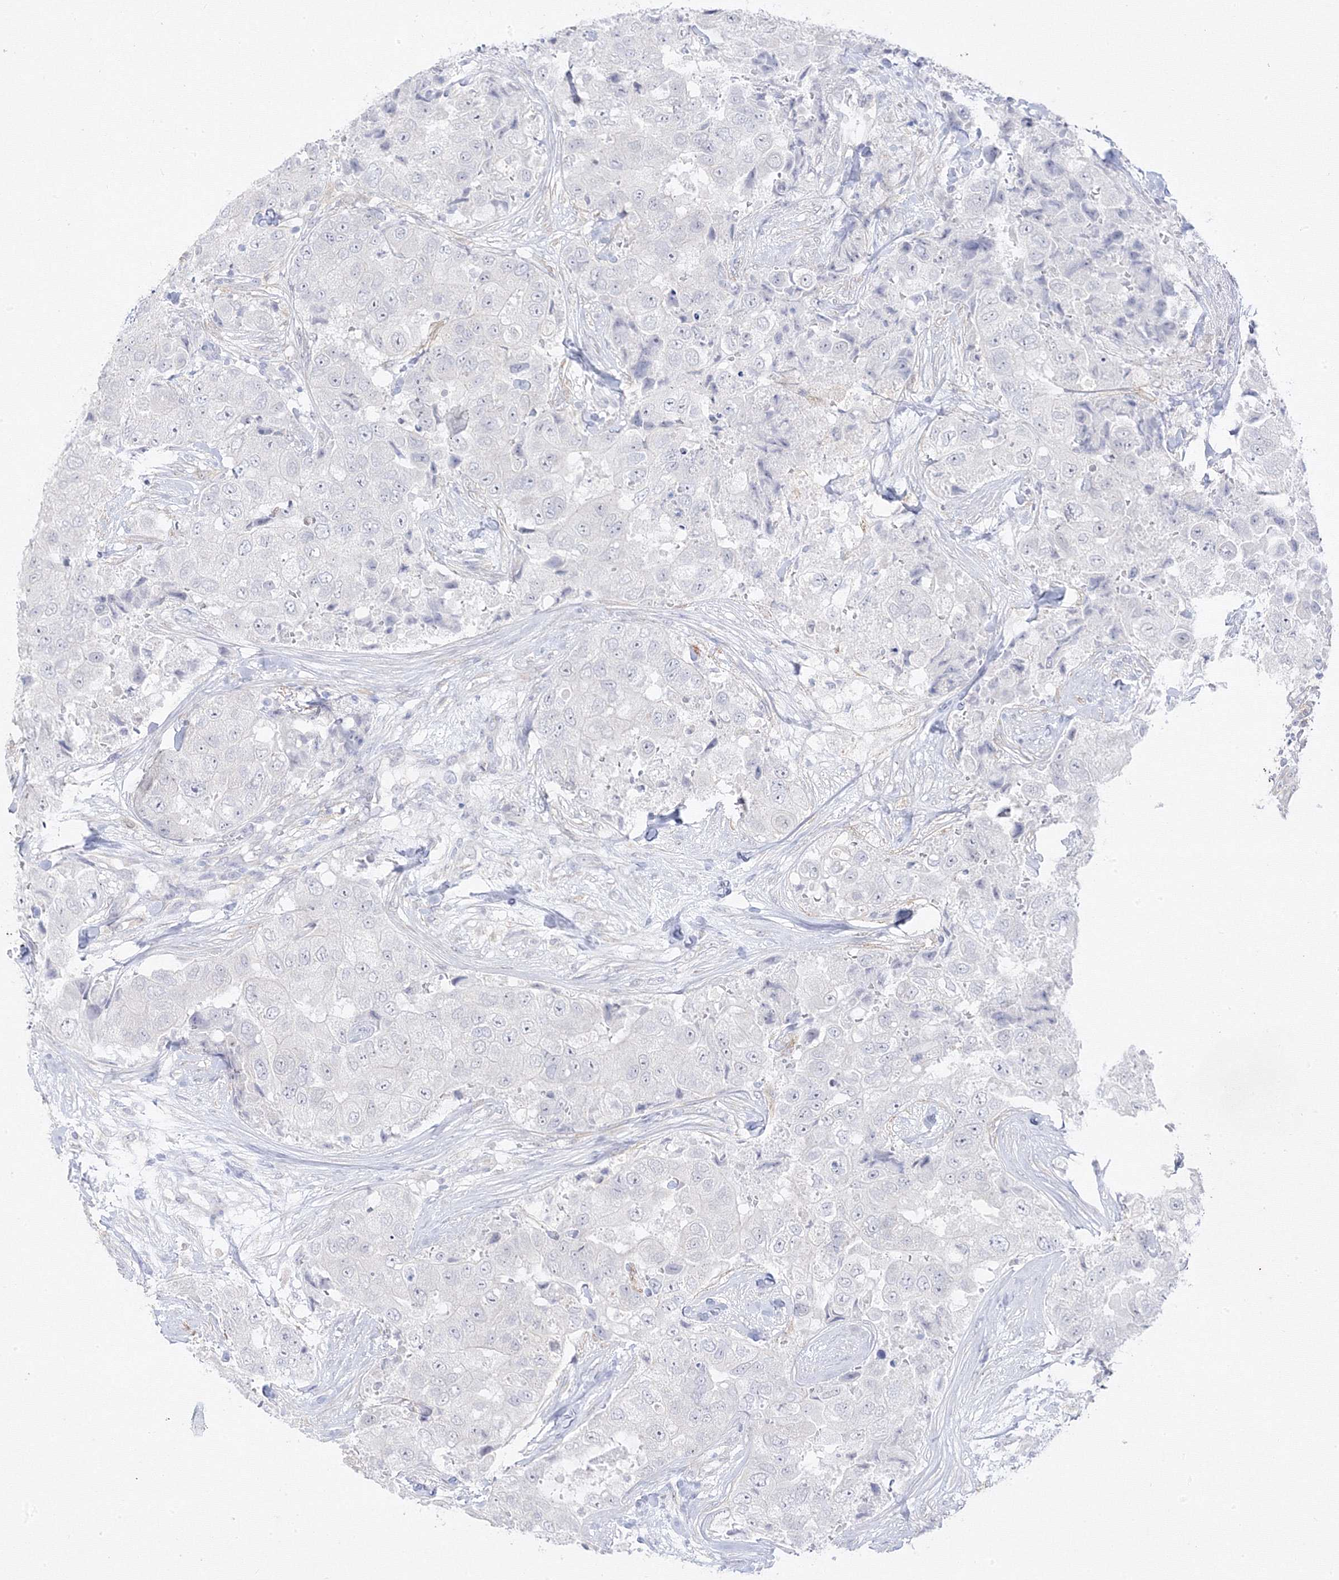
{"staining": {"intensity": "negative", "quantity": "none", "location": "none"}, "tissue": "breast cancer", "cell_type": "Tumor cells", "image_type": "cancer", "snomed": [{"axis": "morphology", "description": "Duct carcinoma"}, {"axis": "topography", "description": "Breast"}], "caption": "Immunohistochemistry (IHC) micrograph of neoplastic tissue: human breast cancer stained with DAB (3,3'-diaminobenzidine) exhibits no significant protein expression in tumor cells.", "gene": "C2CD2", "patient": {"sex": "female", "age": 62}}